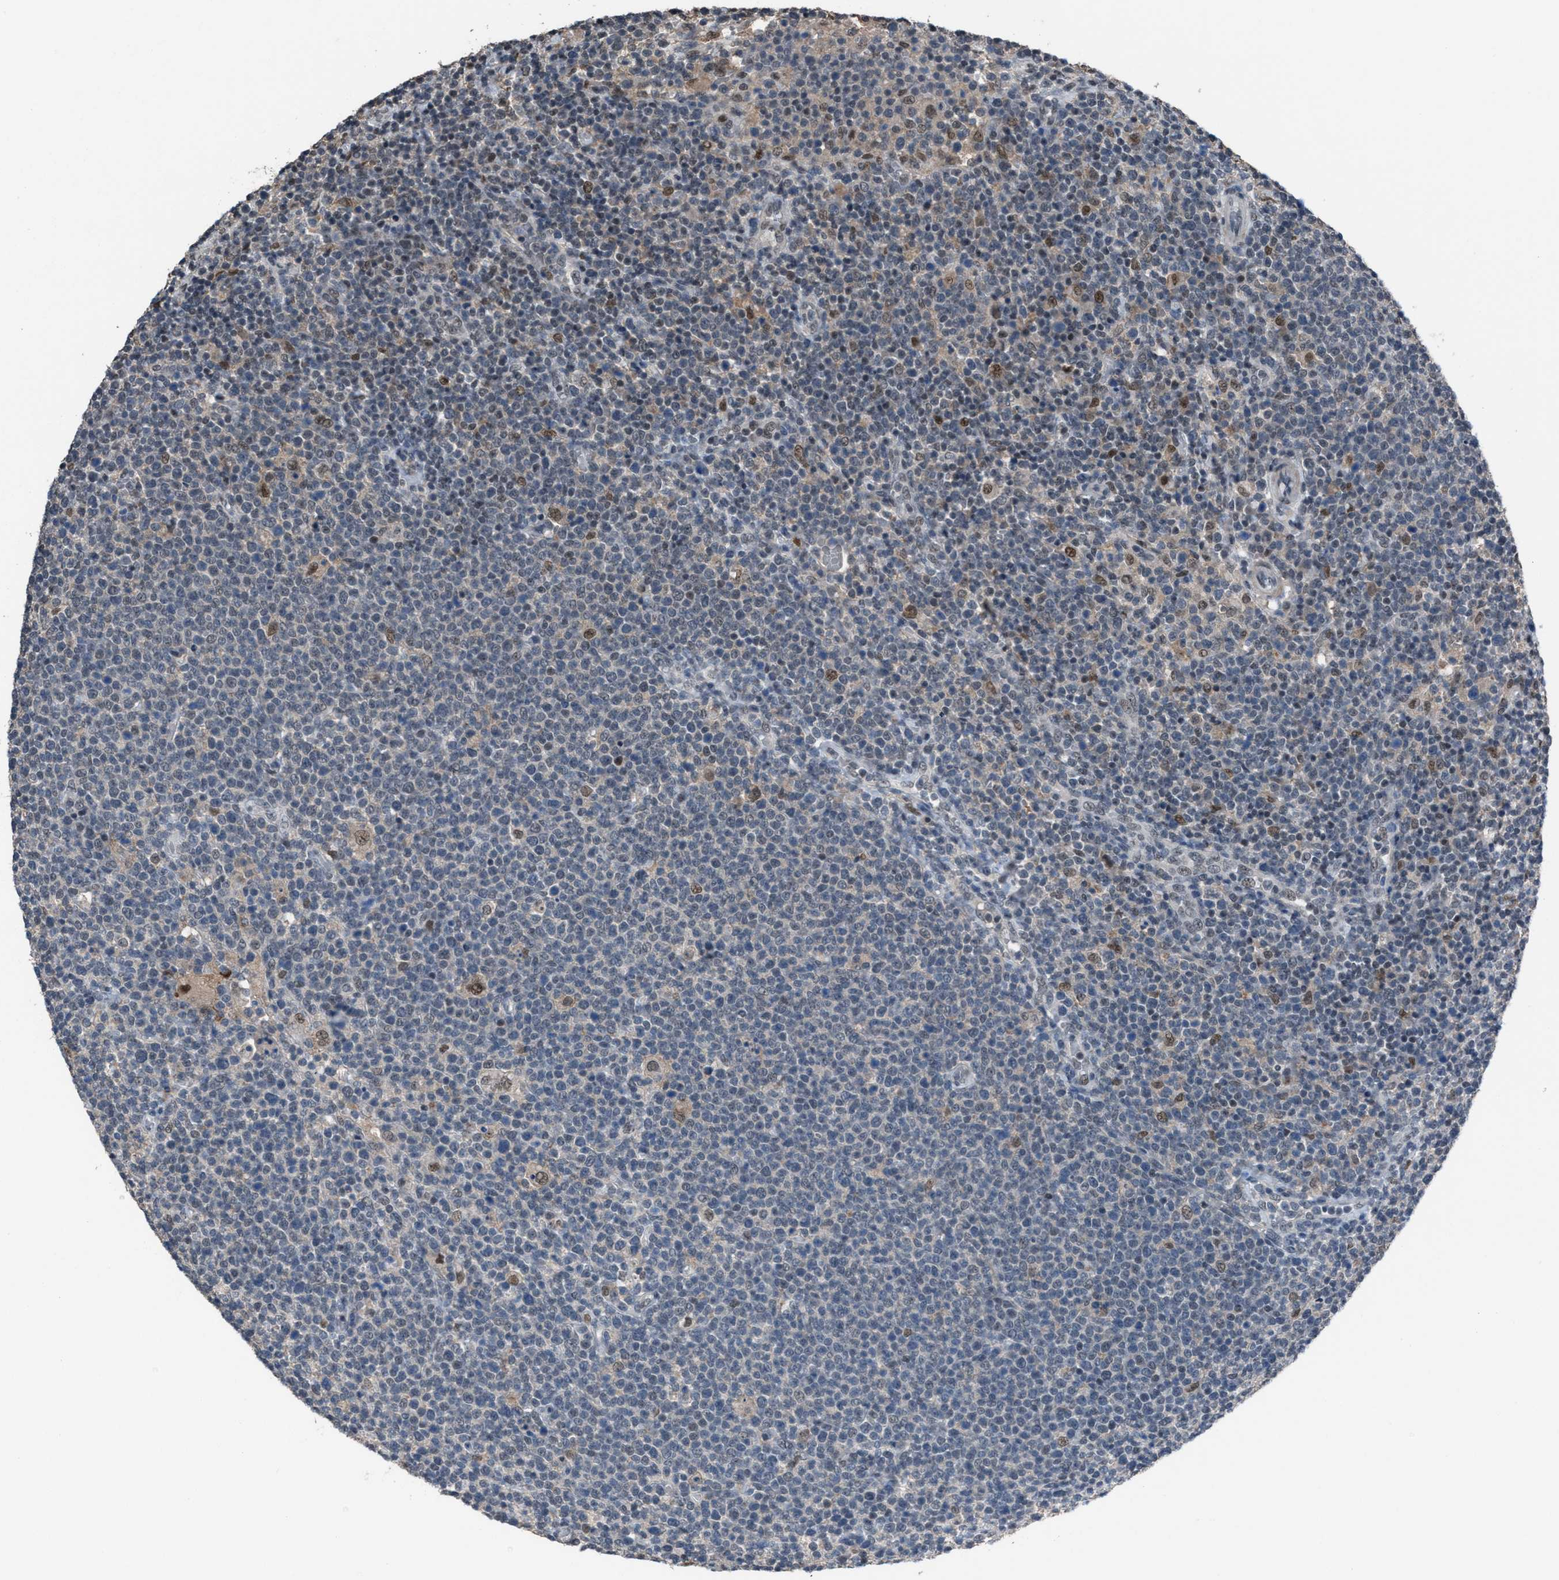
{"staining": {"intensity": "negative", "quantity": "none", "location": "none"}, "tissue": "lymphoma", "cell_type": "Tumor cells", "image_type": "cancer", "snomed": [{"axis": "morphology", "description": "Malignant lymphoma, non-Hodgkin's type, High grade"}, {"axis": "topography", "description": "Lymph node"}], "caption": "DAB (3,3'-diaminobenzidine) immunohistochemical staining of human high-grade malignant lymphoma, non-Hodgkin's type demonstrates no significant positivity in tumor cells. The staining was performed using DAB to visualize the protein expression in brown, while the nuclei were stained in blue with hematoxylin (Magnification: 20x).", "gene": "ZNF276", "patient": {"sex": "male", "age": 61}}